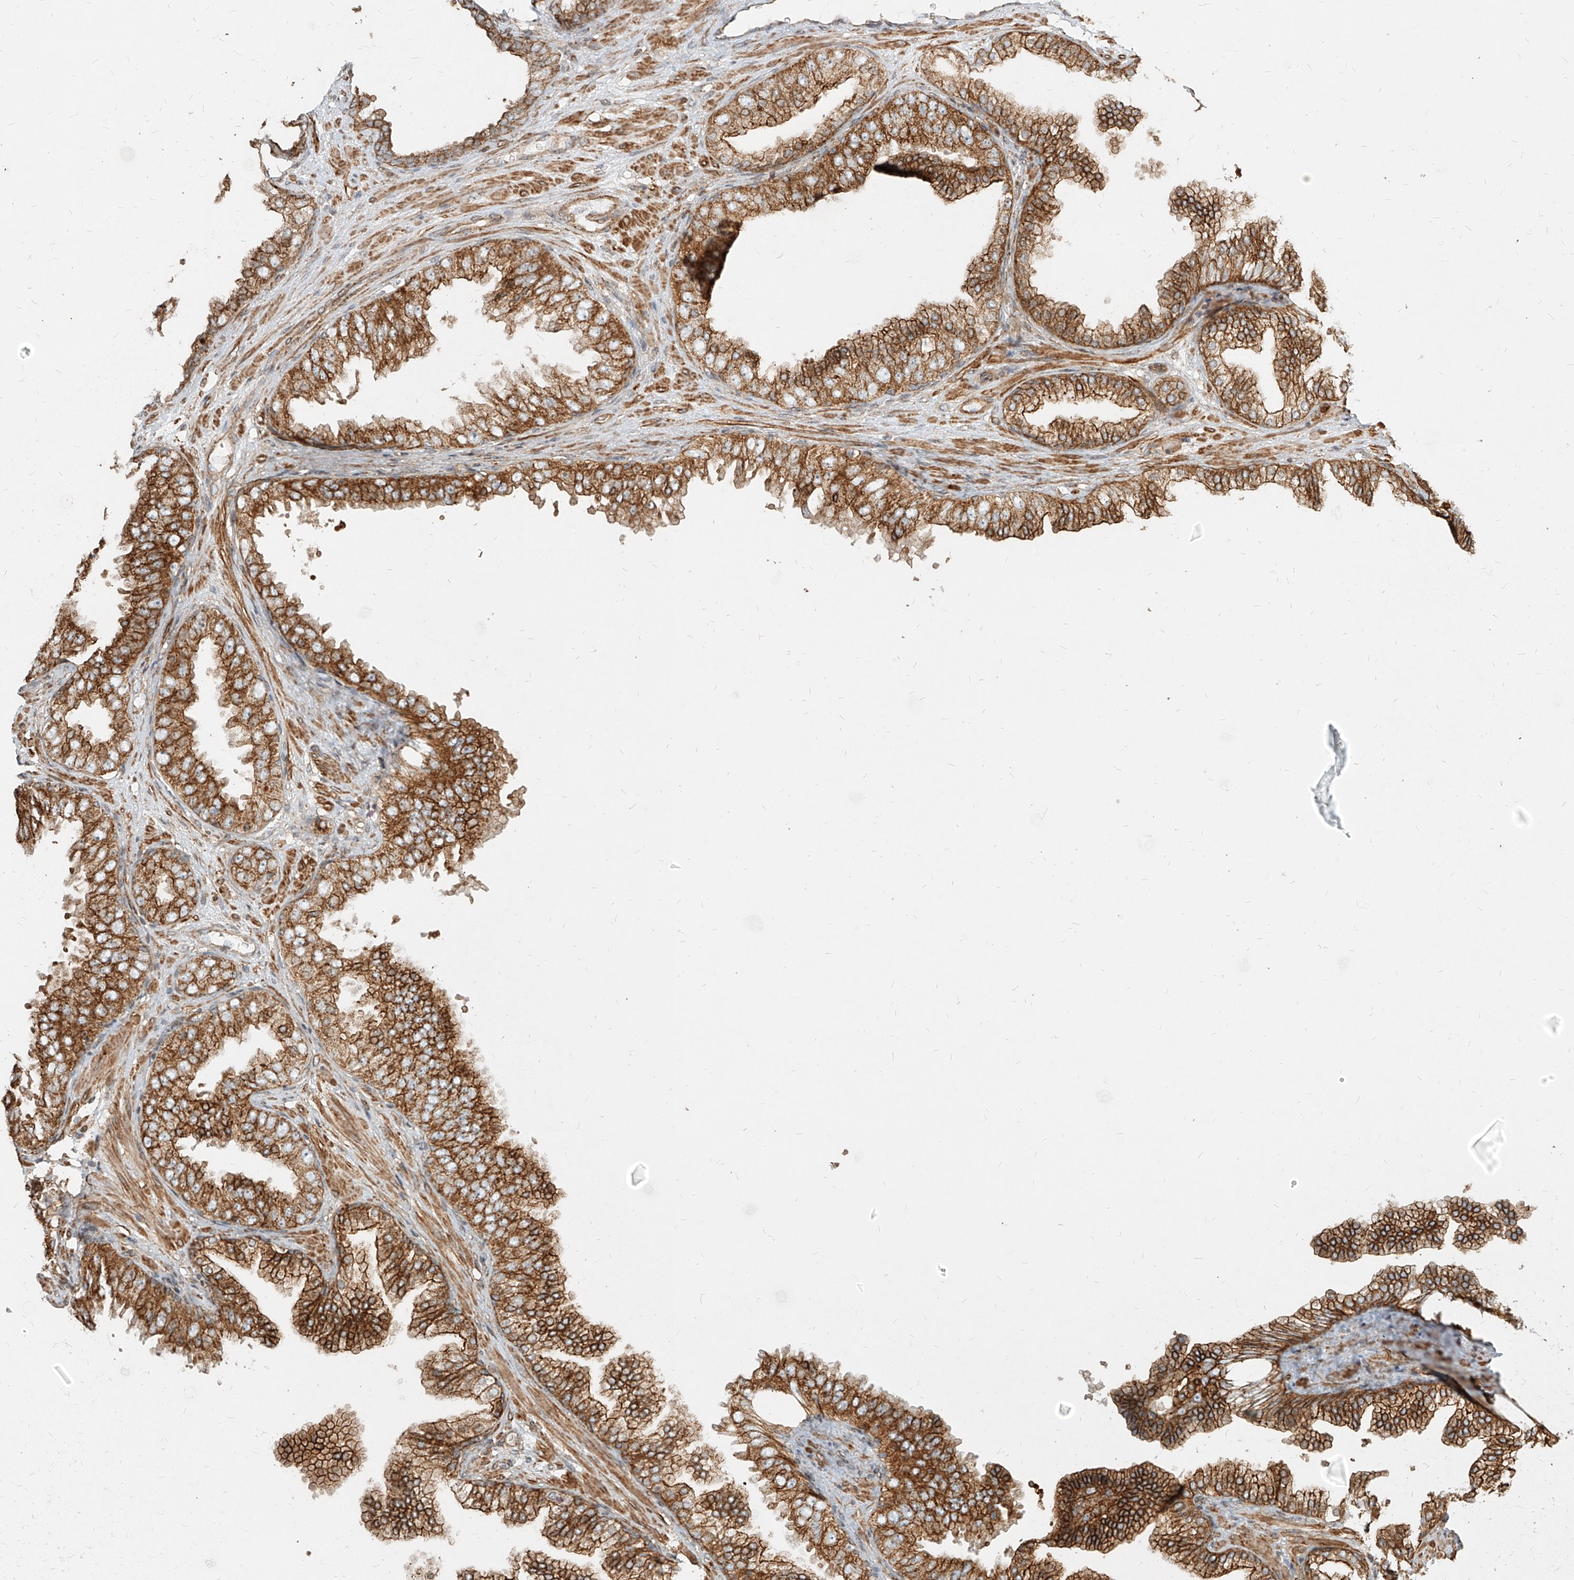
{"staining": {"intensity": "moderate", "quantity": ">75%", "location": "cytoplasmic/membranous"}, "tissue": "prostate cancer", "cell_type": "Tumor cells", "image_type": "cancer", "snomed": [{"axis": "morphology", "description": "Adenocarcinoma, High grade"}, {"axis": "topography", "description": "Prostate"}], "caption": "Protein expression analysis of human high-grade adenocarcinoma (prostate) reveals moderate cytoplasmic/membranous positivity in about >75% of tumor cells. (Brightfield microscopy of DAB IHC at high magnification).", "gene": "MTX2", "patient": {"sex": "male", "age": 58}}